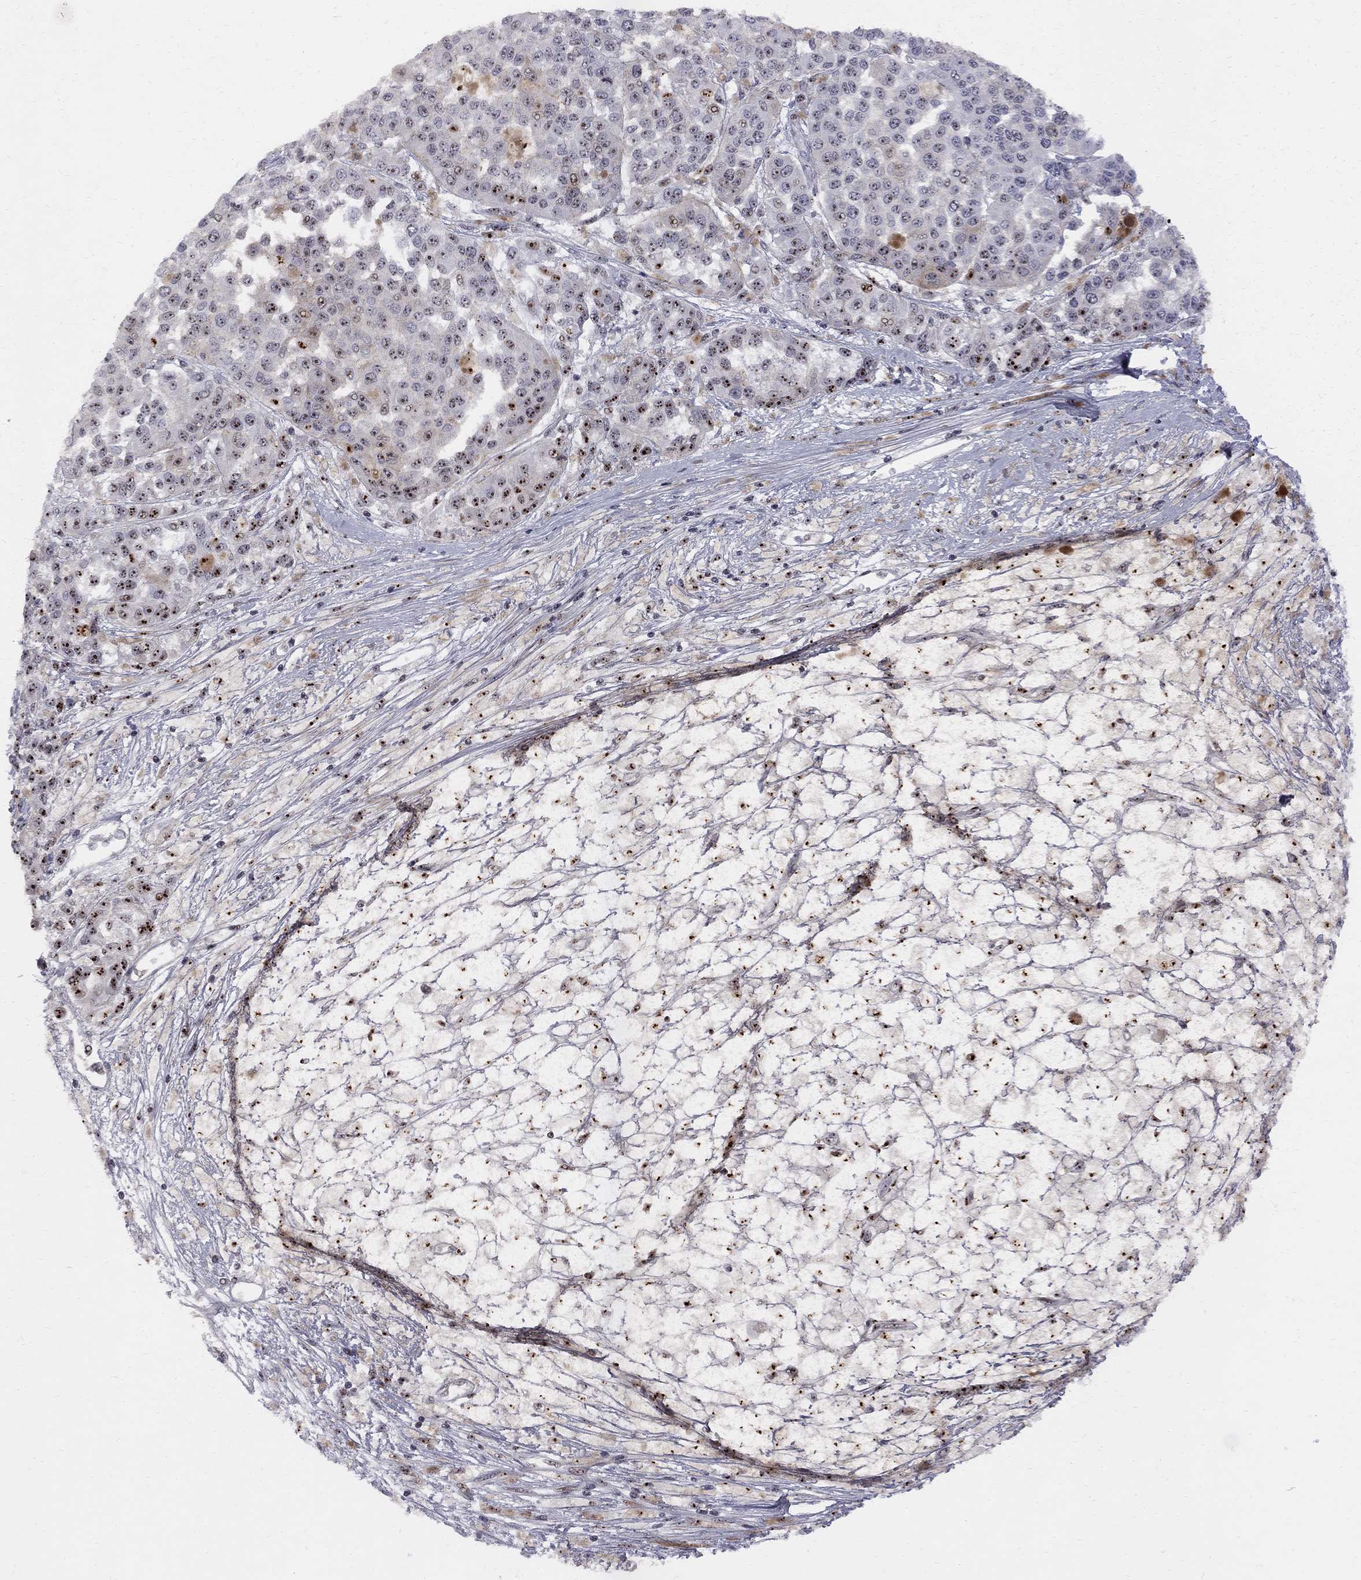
{"staining": {"intensity": "strong", "quantity": "25%-75%", "location": "nuclear"}, "tissue": "melanoma", "cell_type": "Tumor cells", "image_type": "cancer", "snomed": [{"axis": "morphology", "description": "Malignant melanoma, NOS"}, {"axis": "topography", "description": "Skin"}], "caption": "This histopathology image shows immunohistochemistry staining of malignant melanoma, with high strong nuclear staining in approximately 25%-75% of tumor cells.", "gene": "DHX33", "patient": {"sex": "female", "age": 58}}